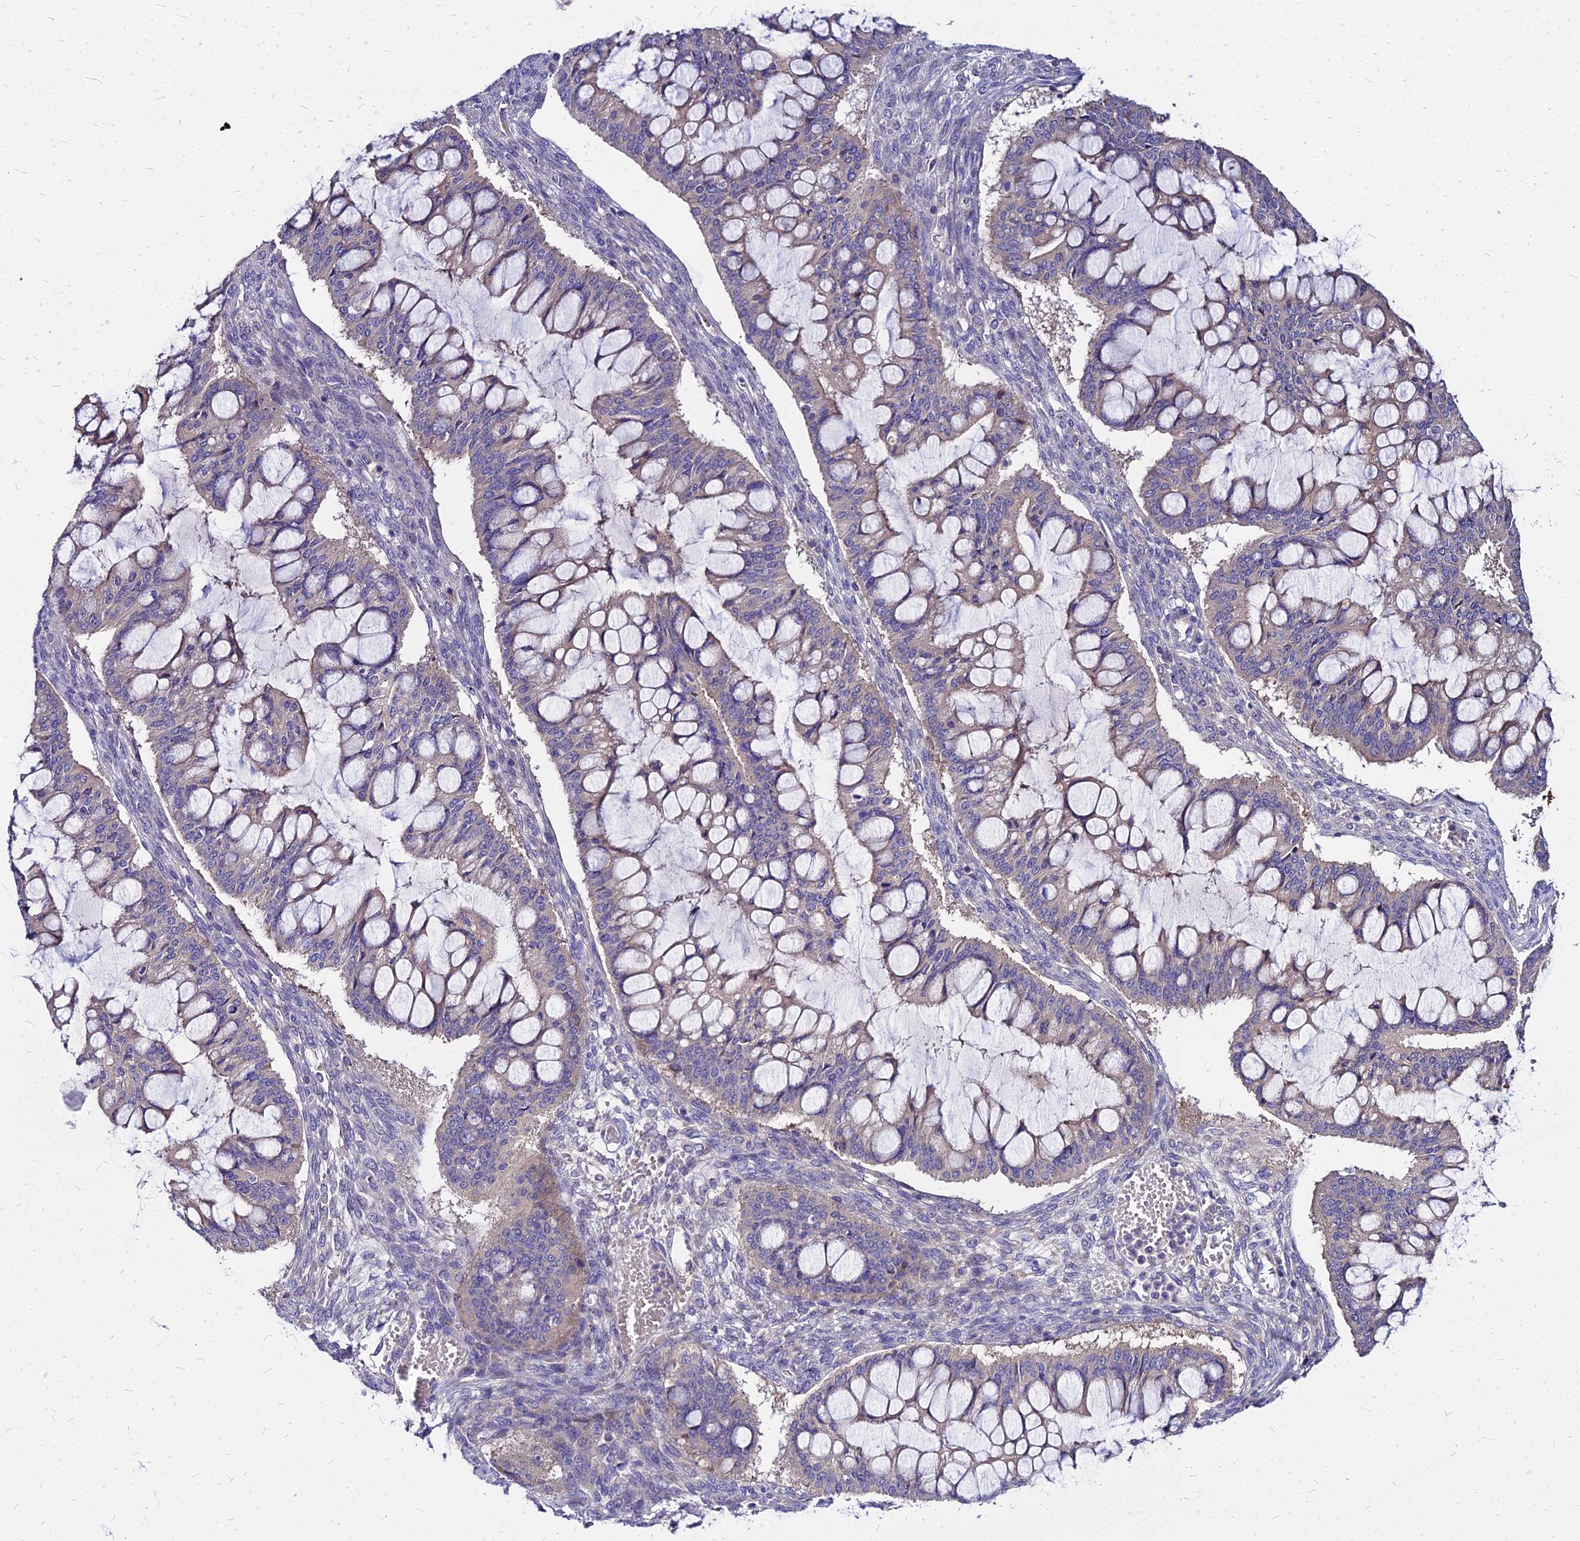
{"staining": {"intensity": "weak", "quantity": "<25%", "location": "cytoplasmic/membranous"}, "tissue": "ovarian cancer", "cell_type": "Tumor cells", "image_type": "cancer", "snomed": [{"axis": "morphology", "description": "Cystadenocarcinoma, mucinous, NOS"}, {"axis": "topography", "description": "Ovary"}], "caption": "Micrograph shows no significant protein staining in tumor cells of ovarian cancer.", "gene": "COMMD10", "patient": {"sex": "female", "age": 73}}